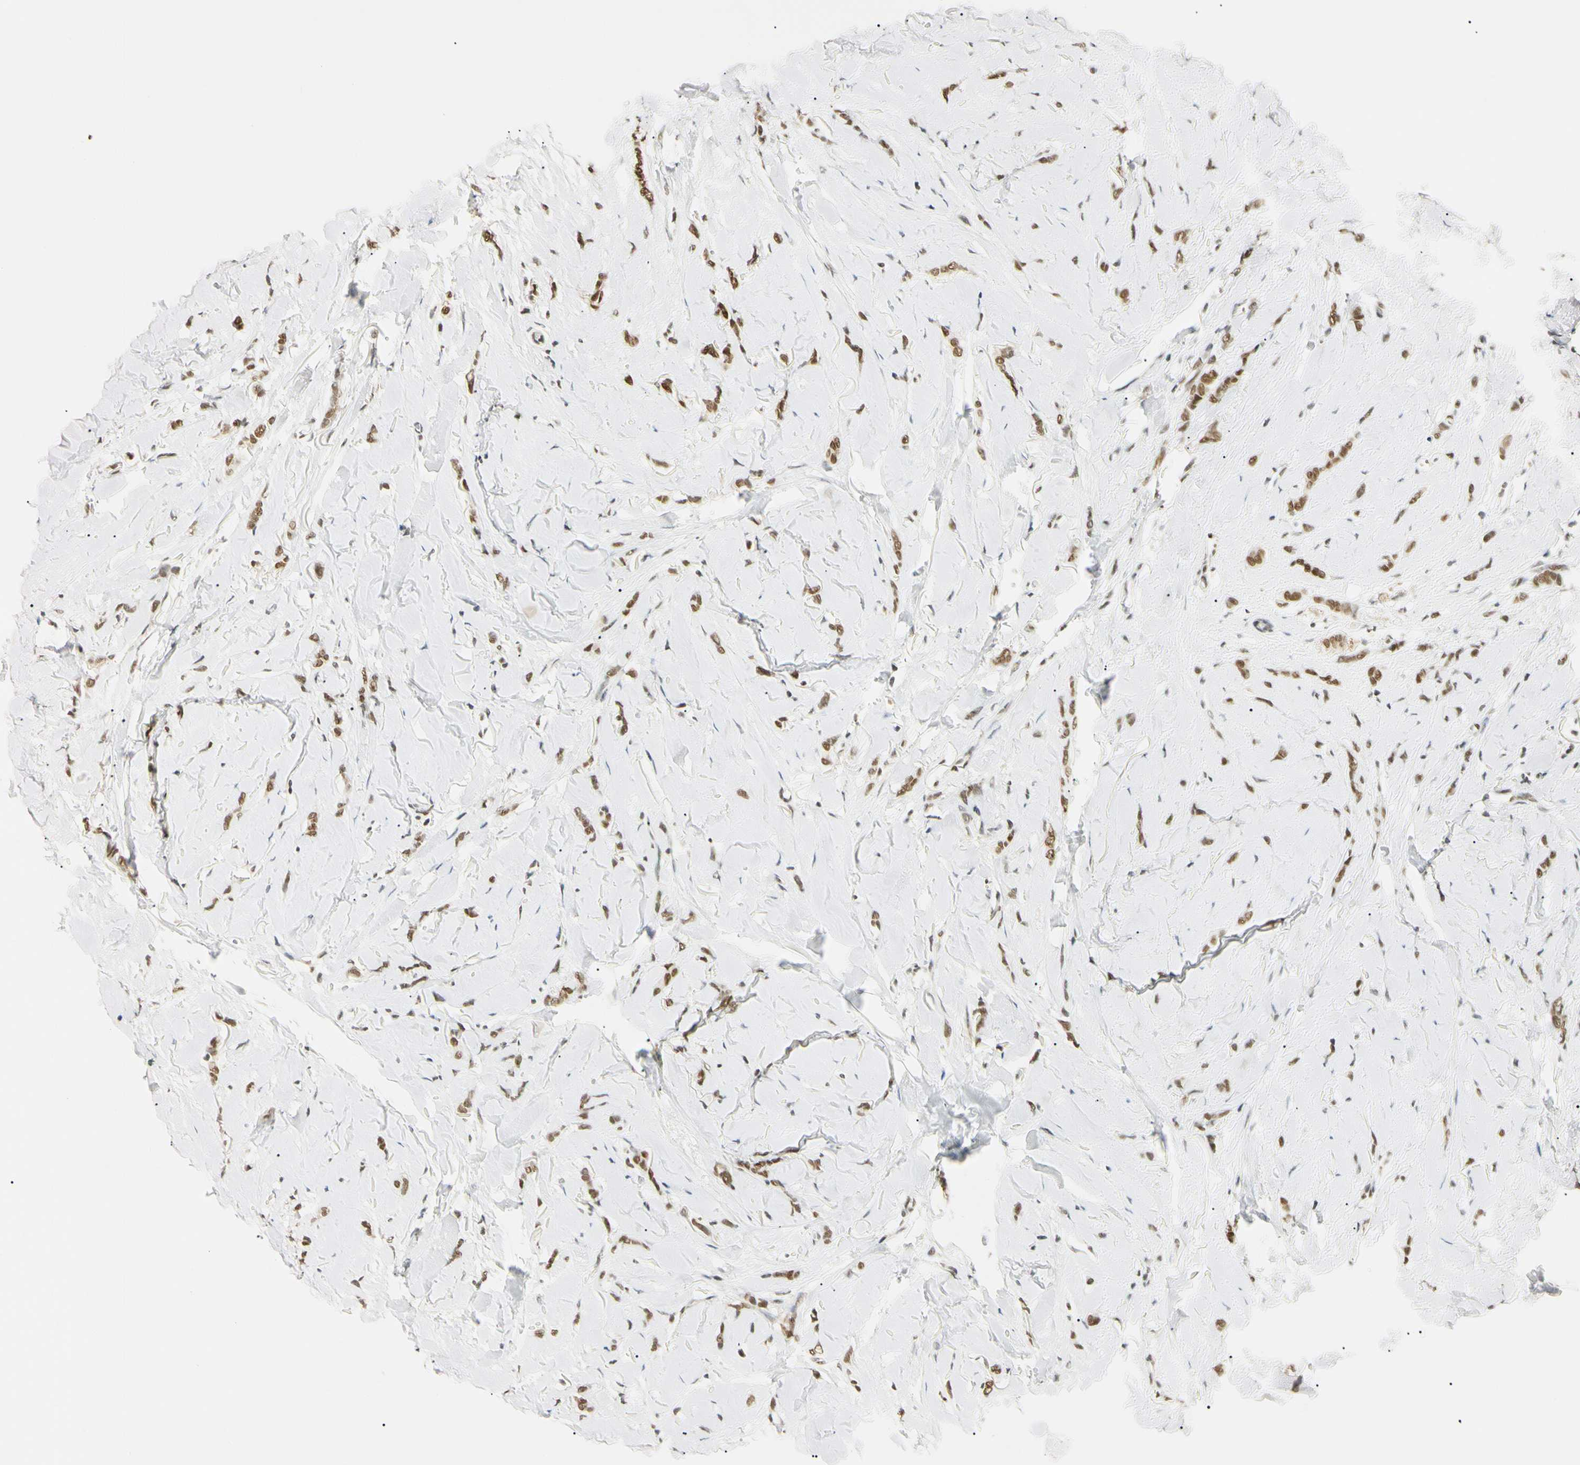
{"staining": {"intensity": "moderate", "quantity": ">75%", "location": "nuclear"}, "tissue": "breast cancer", "cell_type": "Tumor cells", "image_type": "cancer", "snomed": [{"axis": "morphology", "description": "Lobular carcinoma"}, {"axis": "topography", "description": "Skin"}, {"axis": "topography", "description": "Breast"}], "caption": "Immunohistochemical staining of human breast cancer demonstrates medium levels of moderate nuclear staining in about >75% of tumor cells. Nuclei are stained in blue.", "gene": "SMARCA5", "patient": {"sex": "female", "age": 46}}